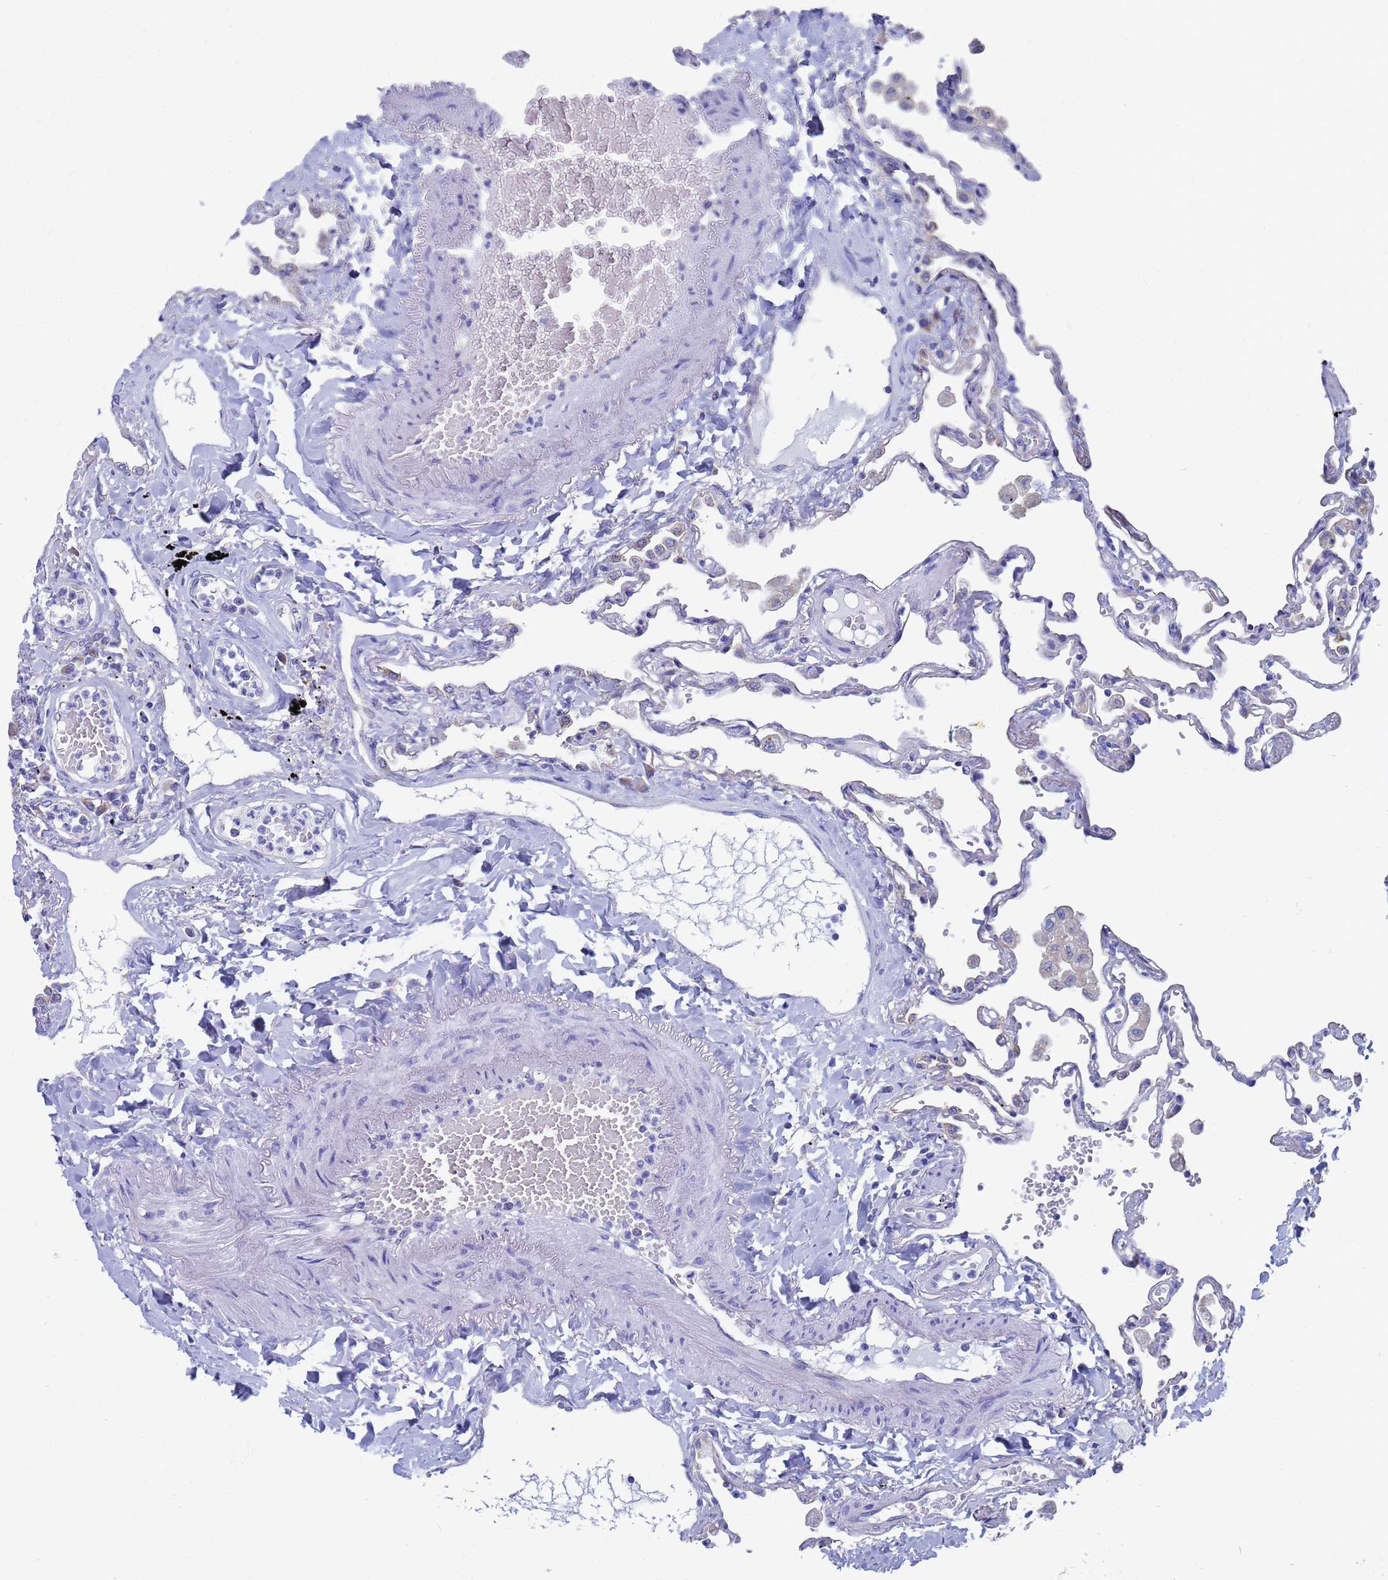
{"staining": {"intensity": "negative", "quantity": "none", "location": "none"}, "tissue": "lung", "cell_type": "Alveolar cells", "image_type": "normal", "snomed": [{"axis": "morphology", "description": "Normal tissue, NOS"}, {"axis": "topography", "description": "Lung"}], "caption": "IHC histopathology image of normal human lung stained for a protein (brown), which exhibits no expression in alveolar cells. (Stains: DAB IHC with hematoxylin counter stain, Microscopy: brightfield microscopy at high magnification).", "gene": "TM4SF4", "patient": {"sex": "female", "age": 67}}